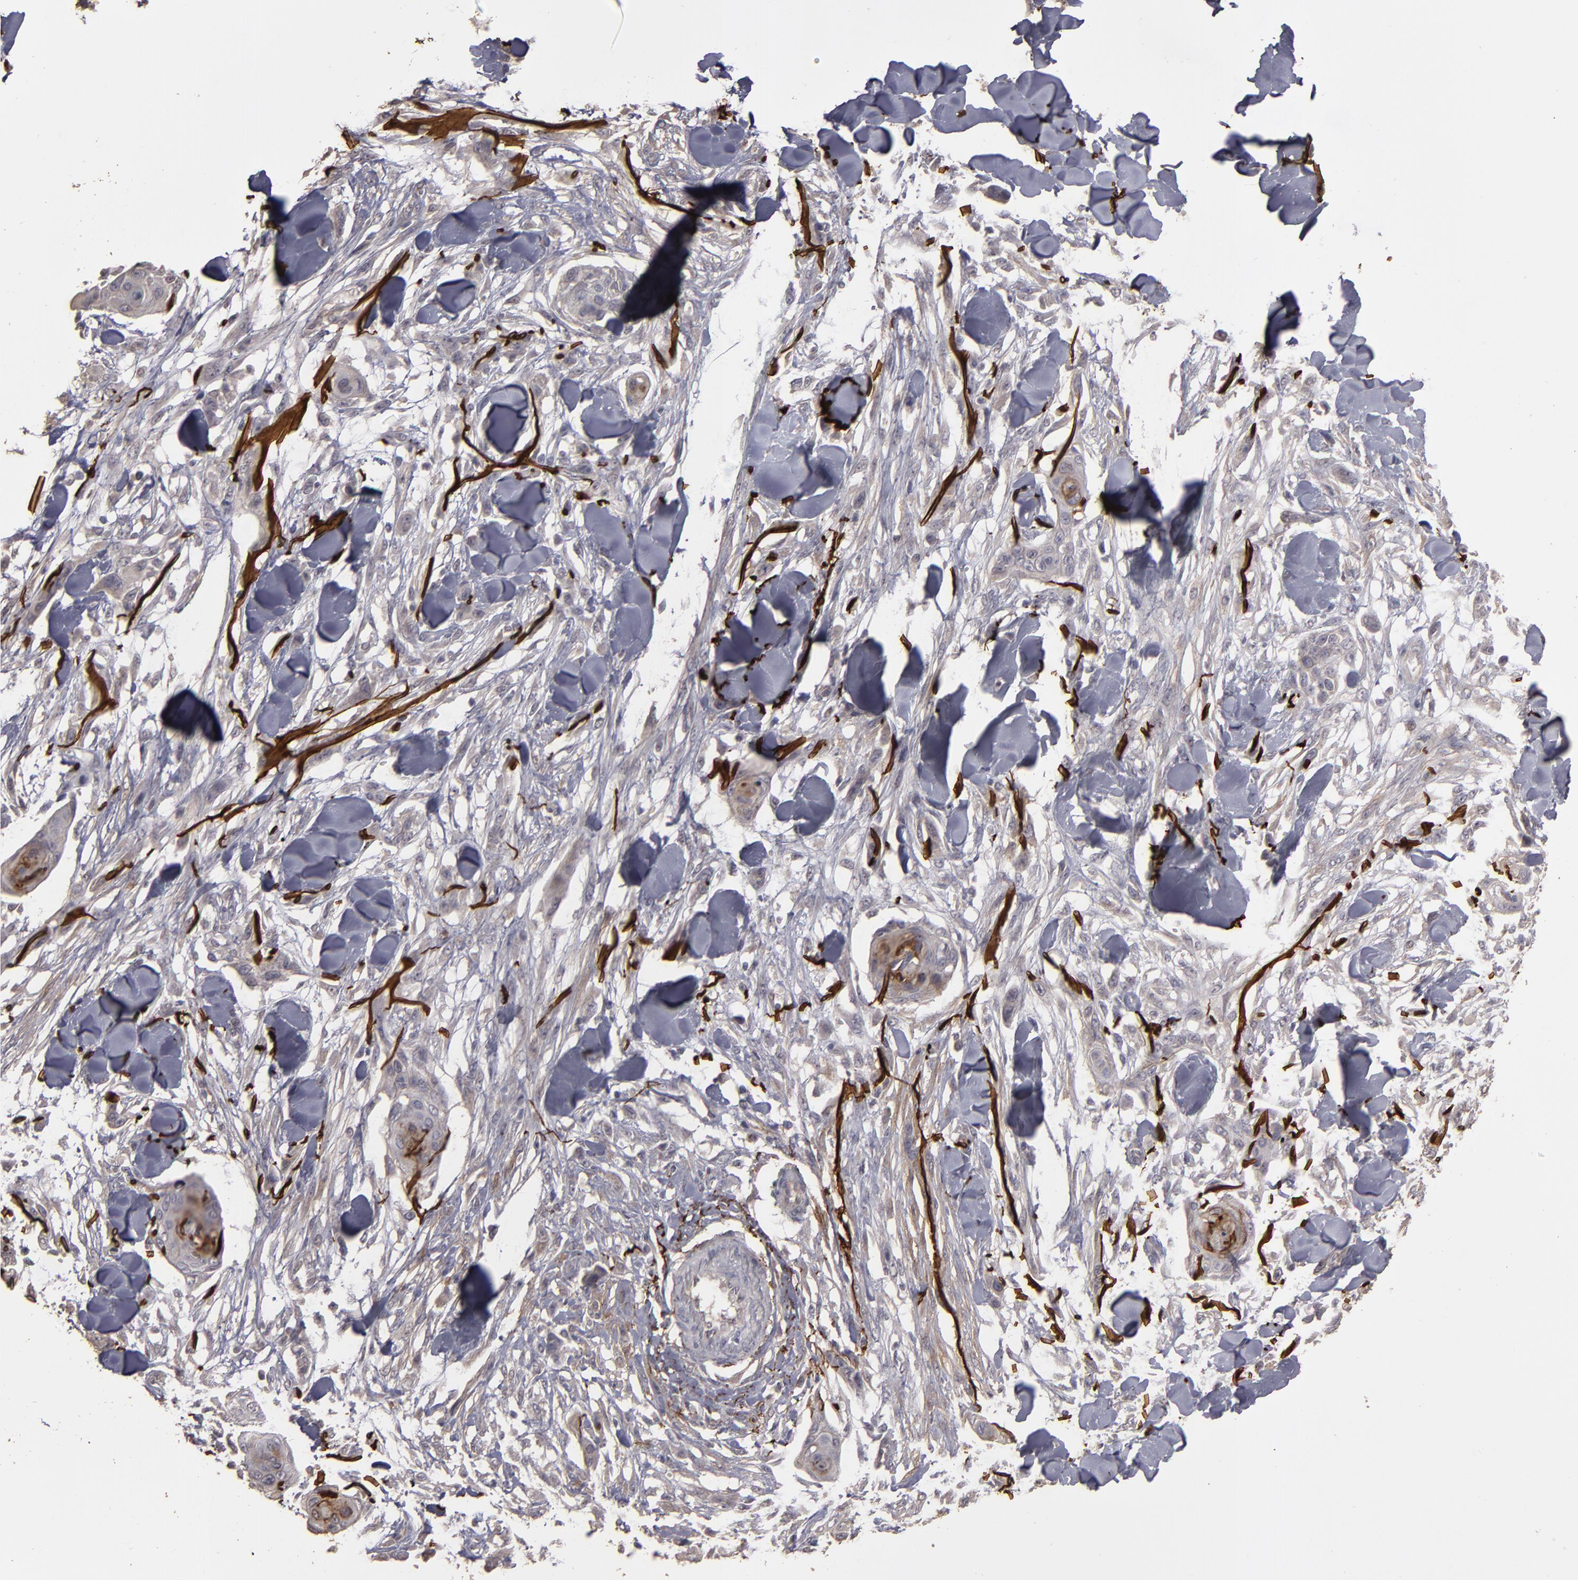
{"staining": {"intensity": "weak", "quantity": ">75%", "location": "cytoplasmic/membranous"}, "tissue": "skin cancer", "cell_type": "Tumor cells", "image_type": "cancer", "snomed": [{"axis": "morphology", "description": "Squamous cell carcinoma, NOS"}, {"axis": "topography", "description": "Skin"}], "caption": "Skin cancer stained with a brown dye reveals weak cytoplasmic/membranous positive expression in about >75% of tumor cells.", "gene": "CD55", "patient": {"sex": "female", "age": 59}}